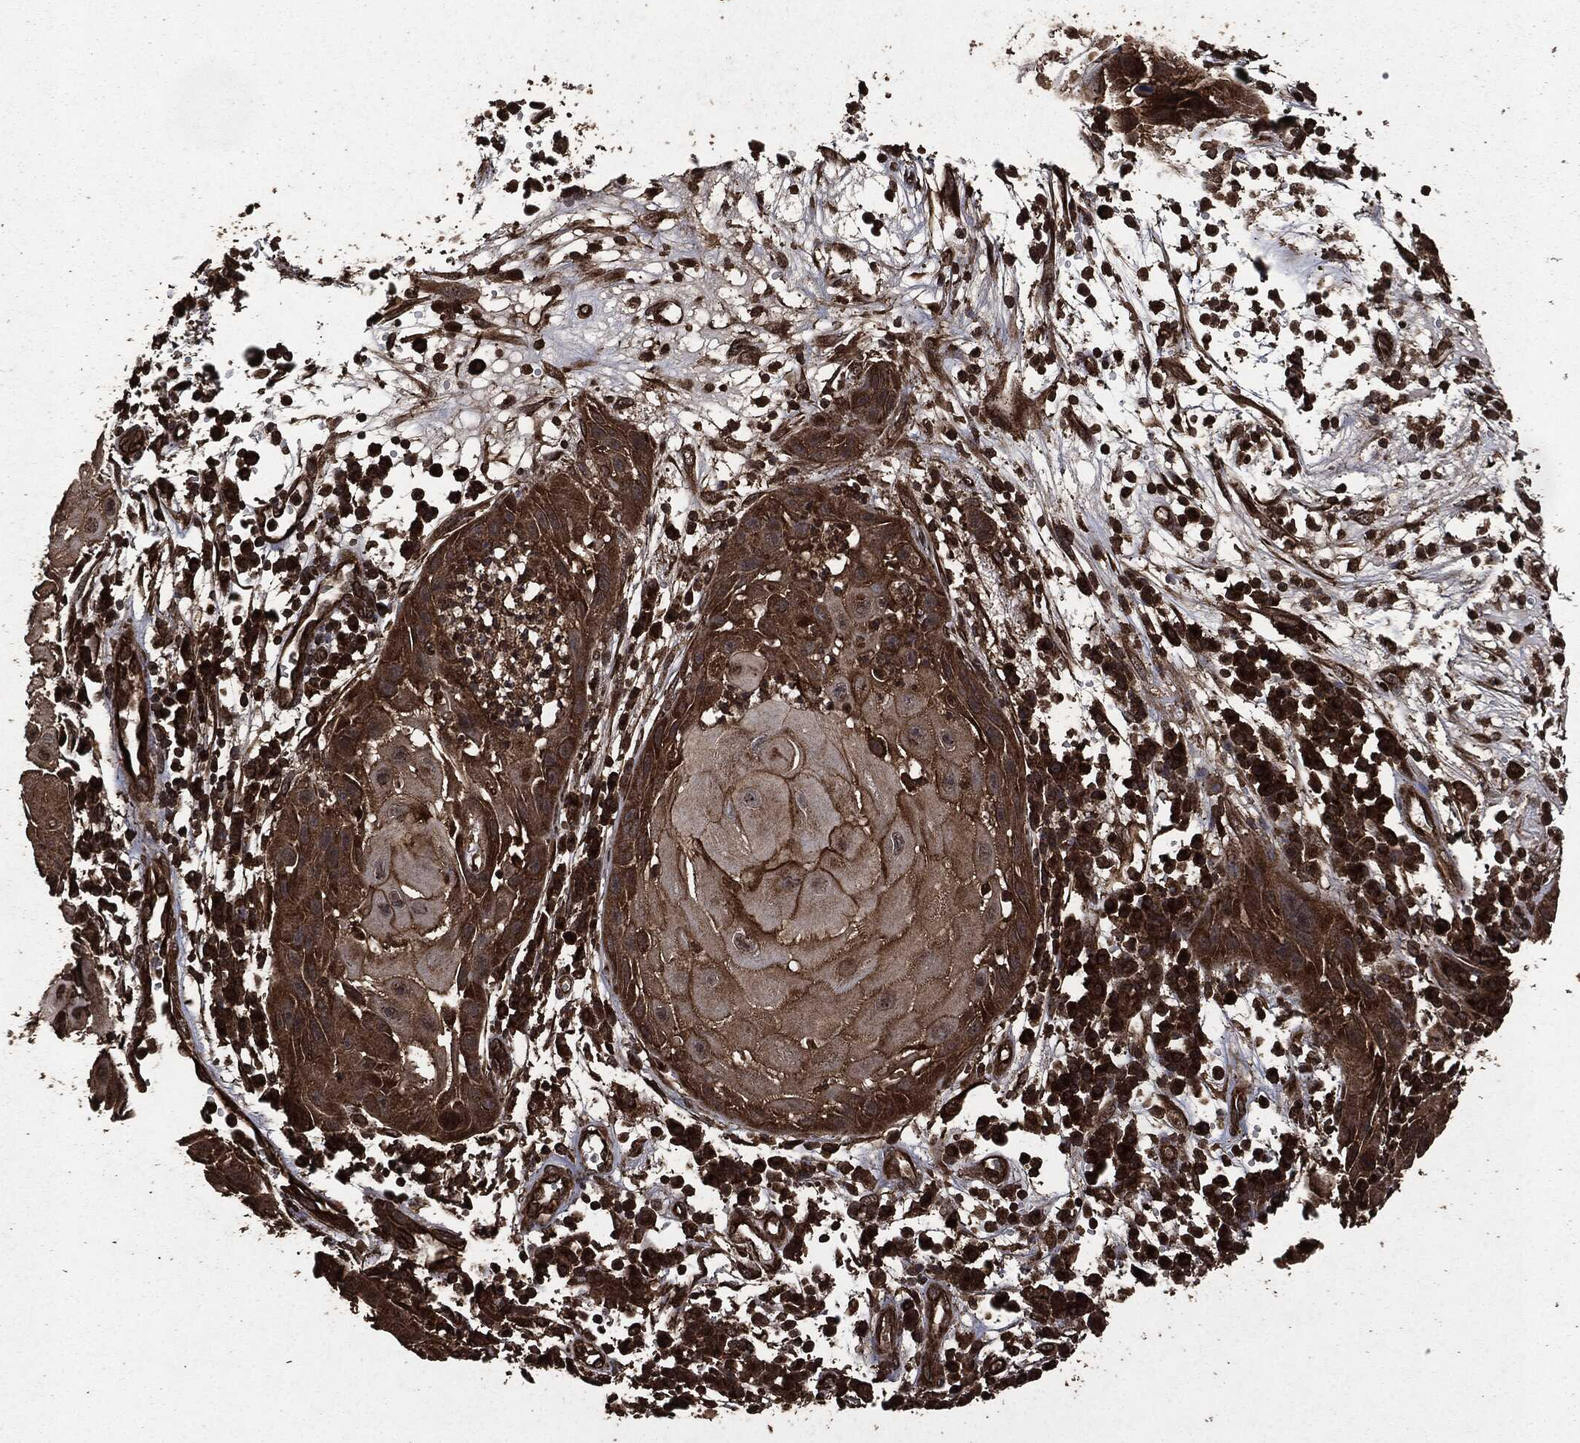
{"staining": {"intensity": "strong", "quantity": "25%-75%", "location": "cytoplasmic/membranous"}, "tissue": "skin cancer", "cell_type": "Tumor cells", "image_type": "cancer", "snomed": [{"axis": "morphology", "description": "Normal tissue, NOS"}, {"axis": "morphology", "description": "Squamous cell carcinoma, NOS"}, {"axis": "topography", "description": "Skin"}], "caption": "An immunohistochemistry (IHC) photomicrograph of neoplastic tissue is shown. Protein staining in brown labels strong cytoplasmic/membranous positivity in skin cancer (squamous cell carcinoma) within tumor cells. Nuclei are stained in blue.", "gene": "HRAS", "patient": {"sex": "male", "age": 79}}